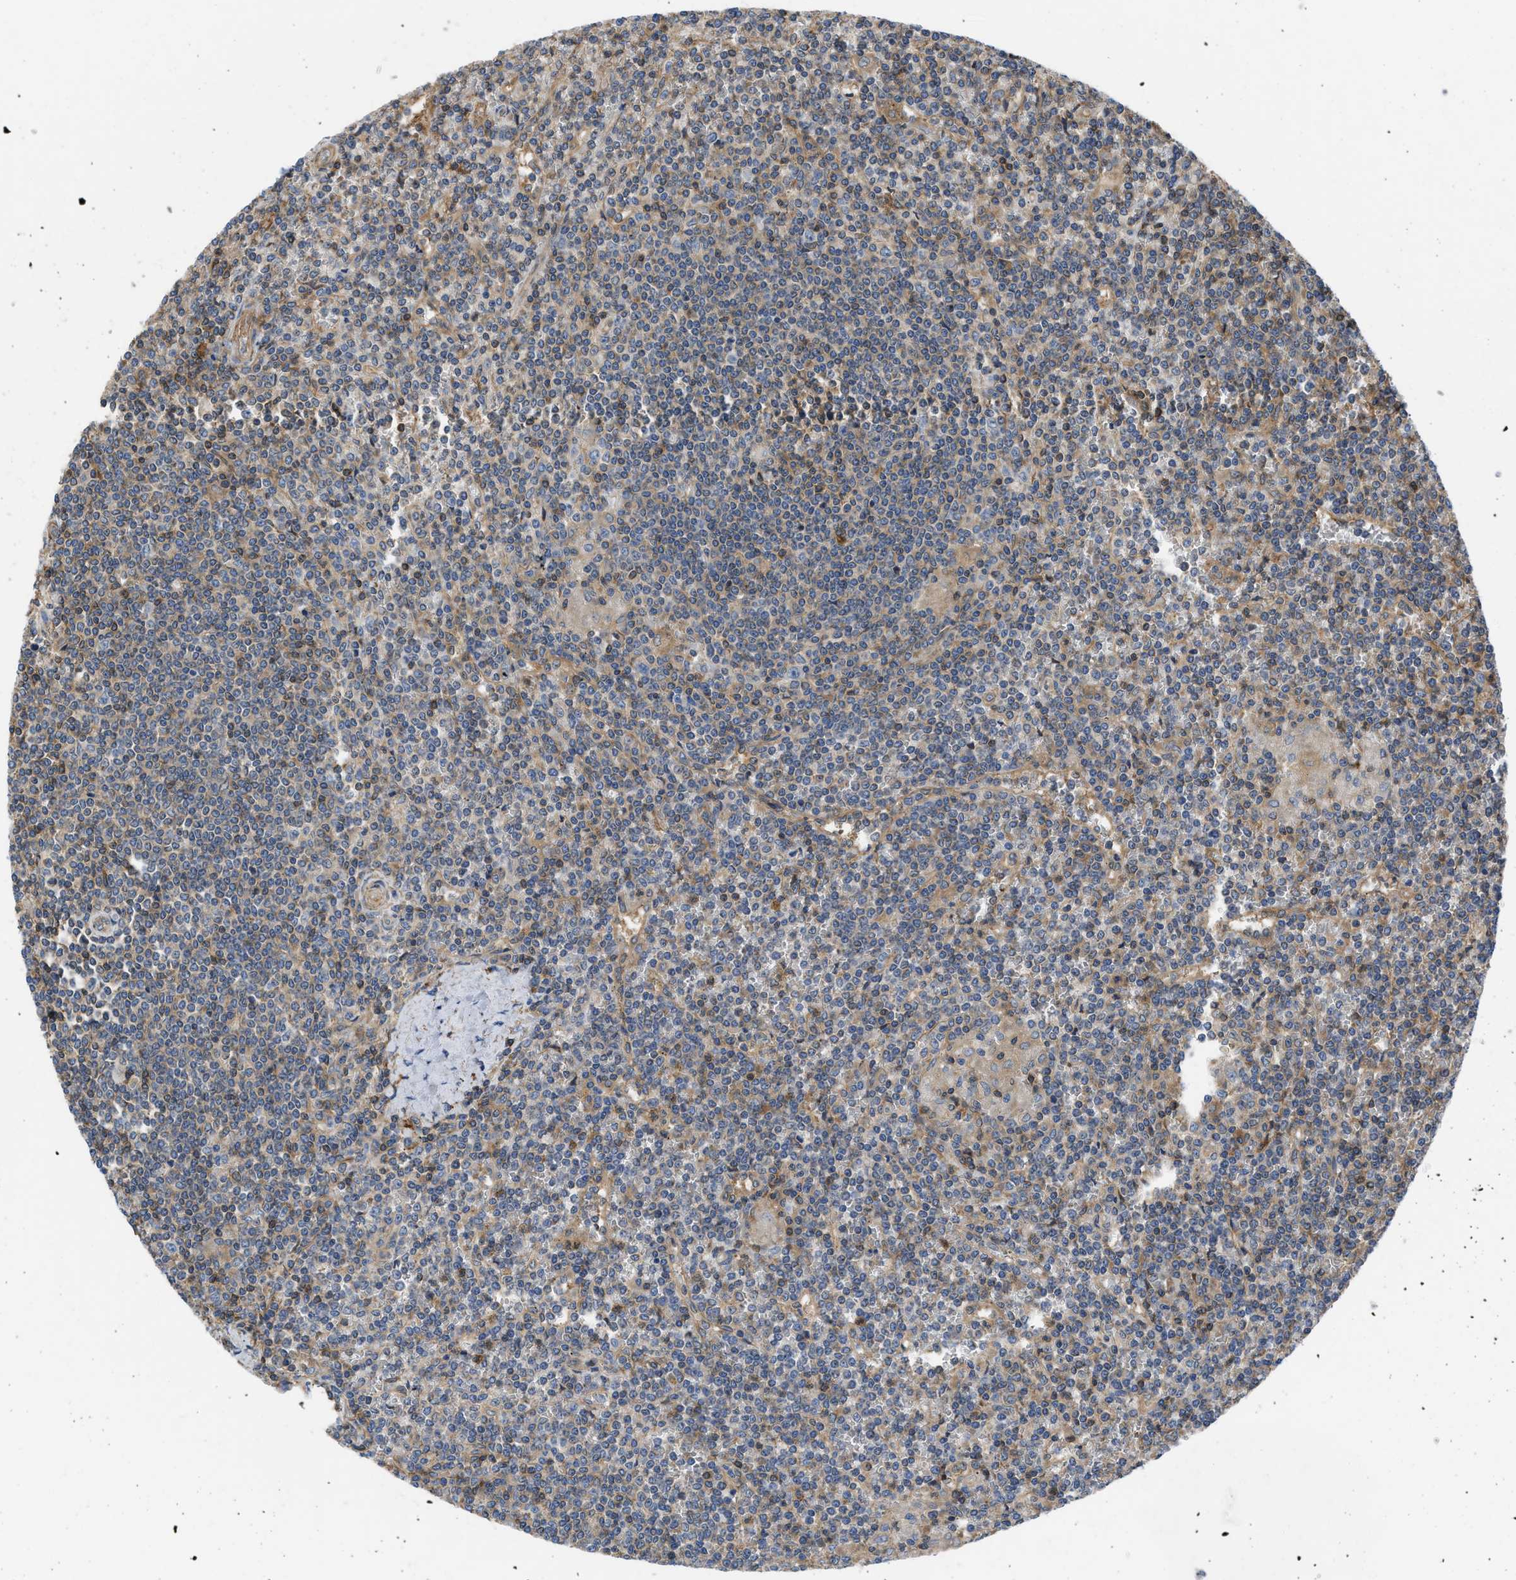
{"staining": {"intensity": "moderate", "quantity": "<25%", "location": "cytoplasmic/membranous"}, "tissue": "lymphoma", "cell_type": "Tumor cells", "image_type": "cancer", "snomed": [{"axis": "morphology", "description": "Malignant lymphoma, non-Hodgkin's type, Low grade"}, {"axis": "topography", "description": "Spleen"}], "caption": "Immunohistochemistry staining of malignant lymphoma, non-Hodgkin's type (low-grade), which exhibits low levels of moderate cytoplasmic/membranous staining in approximately <25% of tumor cells indicating moderate cytoplasmic/membranous protein staining. The staining was performed using DAB (brown) for protein detection and nuclei were counterstained in hematoxylin (blue).", "gene": "CHKB", "patient": {"sex": "female", "age": 19}}